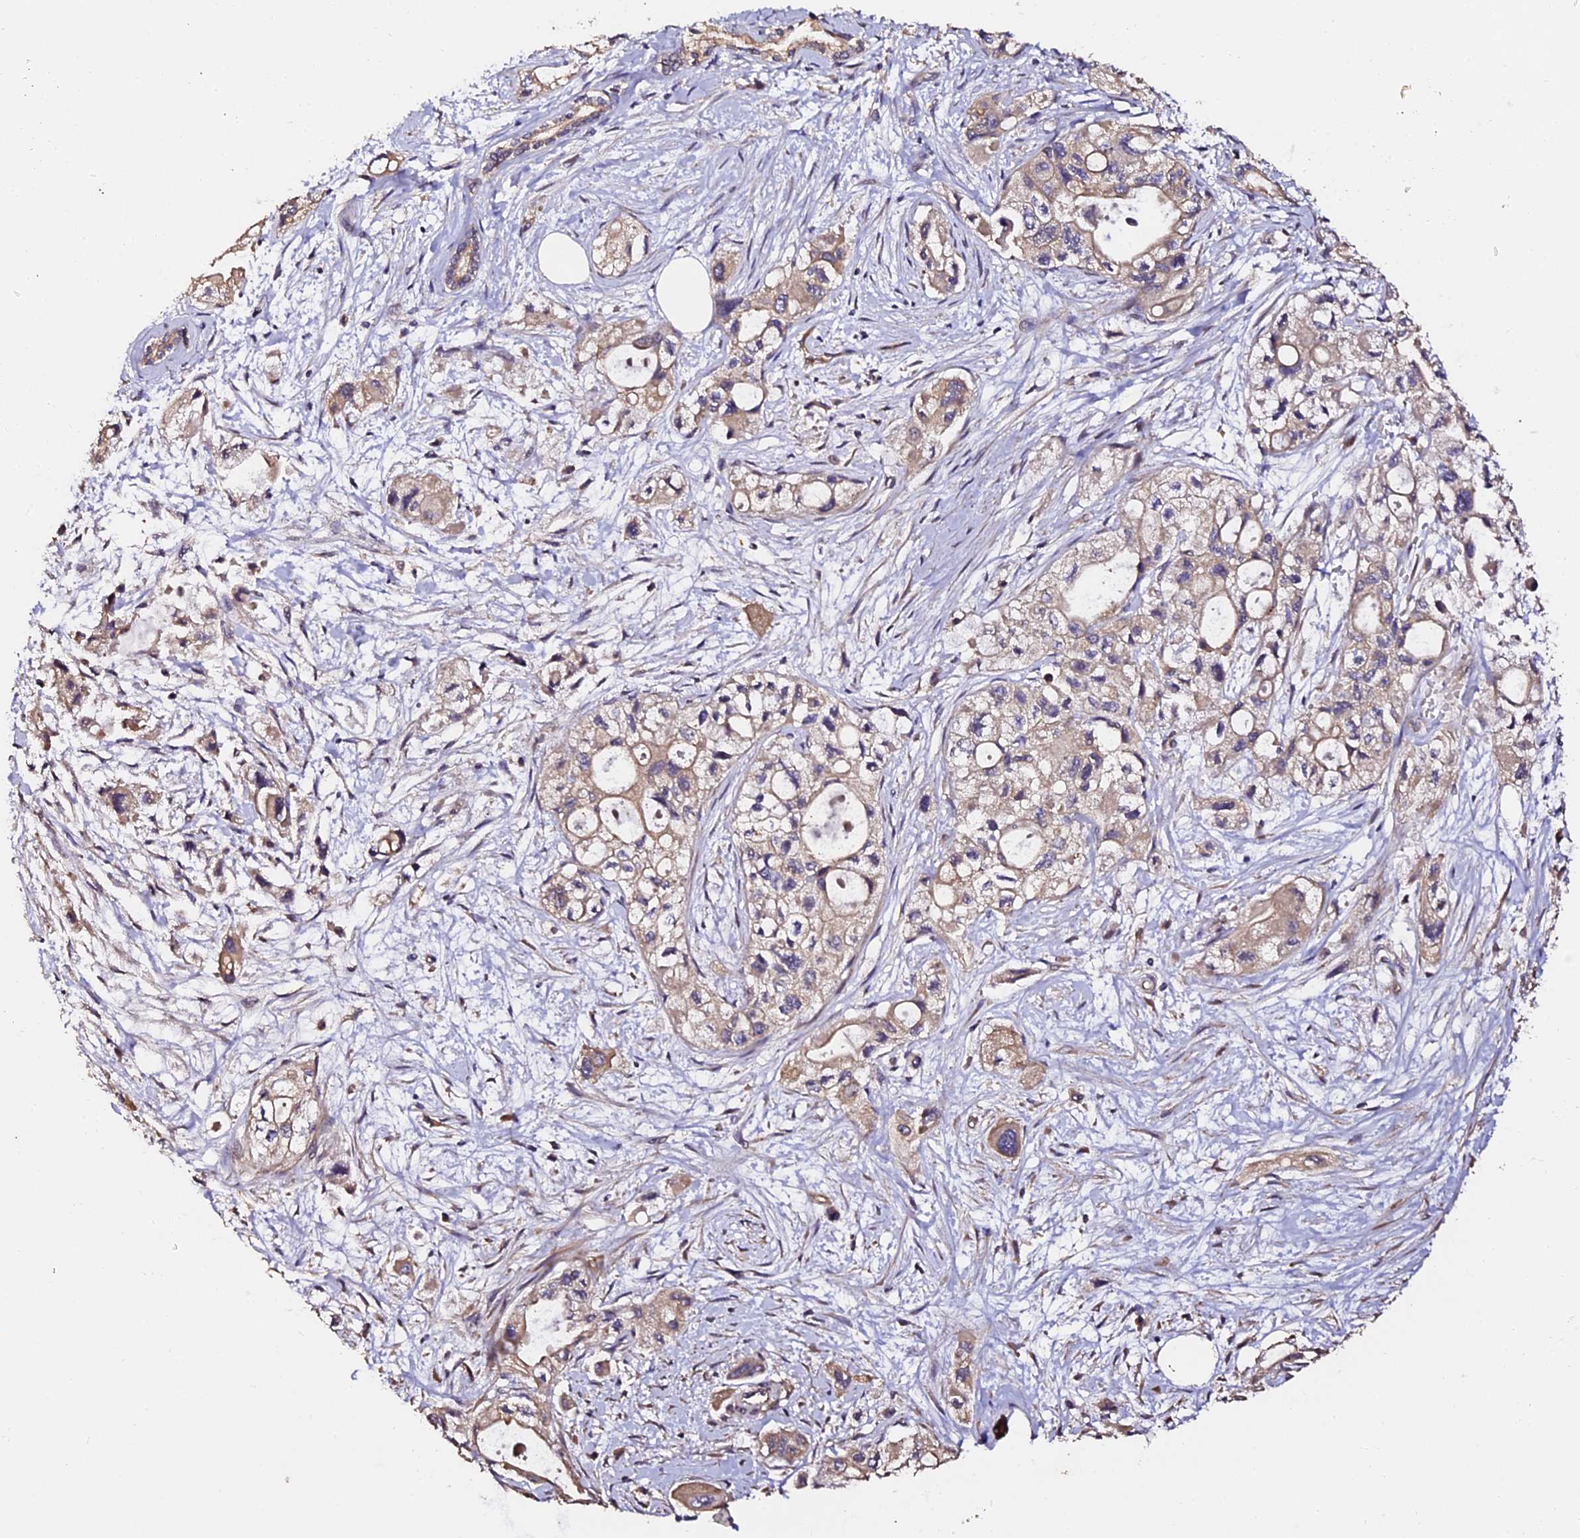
{"staining": {"intensity": "weak", "quantity": "25%-75%", "location": "cytoplasmic/membranous"}, "tissue": "pancreatic cancer", "cell_type": "Tumor cells", "image_type": "cancer", "snomed": [{"axis": "morphology", "description": "Adenocarcinoma, NOS"}, {"axis": "topography", "description": "Pancreas"}], "caption": "Protein positivity by immunohistochemistry reveals weak cytoplasmic/membranous staining in approximately 25%-75% of tumor cells in pancreatic cancer (adenocarcinoma).", "gene": "TDO2", "patient": {"sex": "male", "age": 75}}